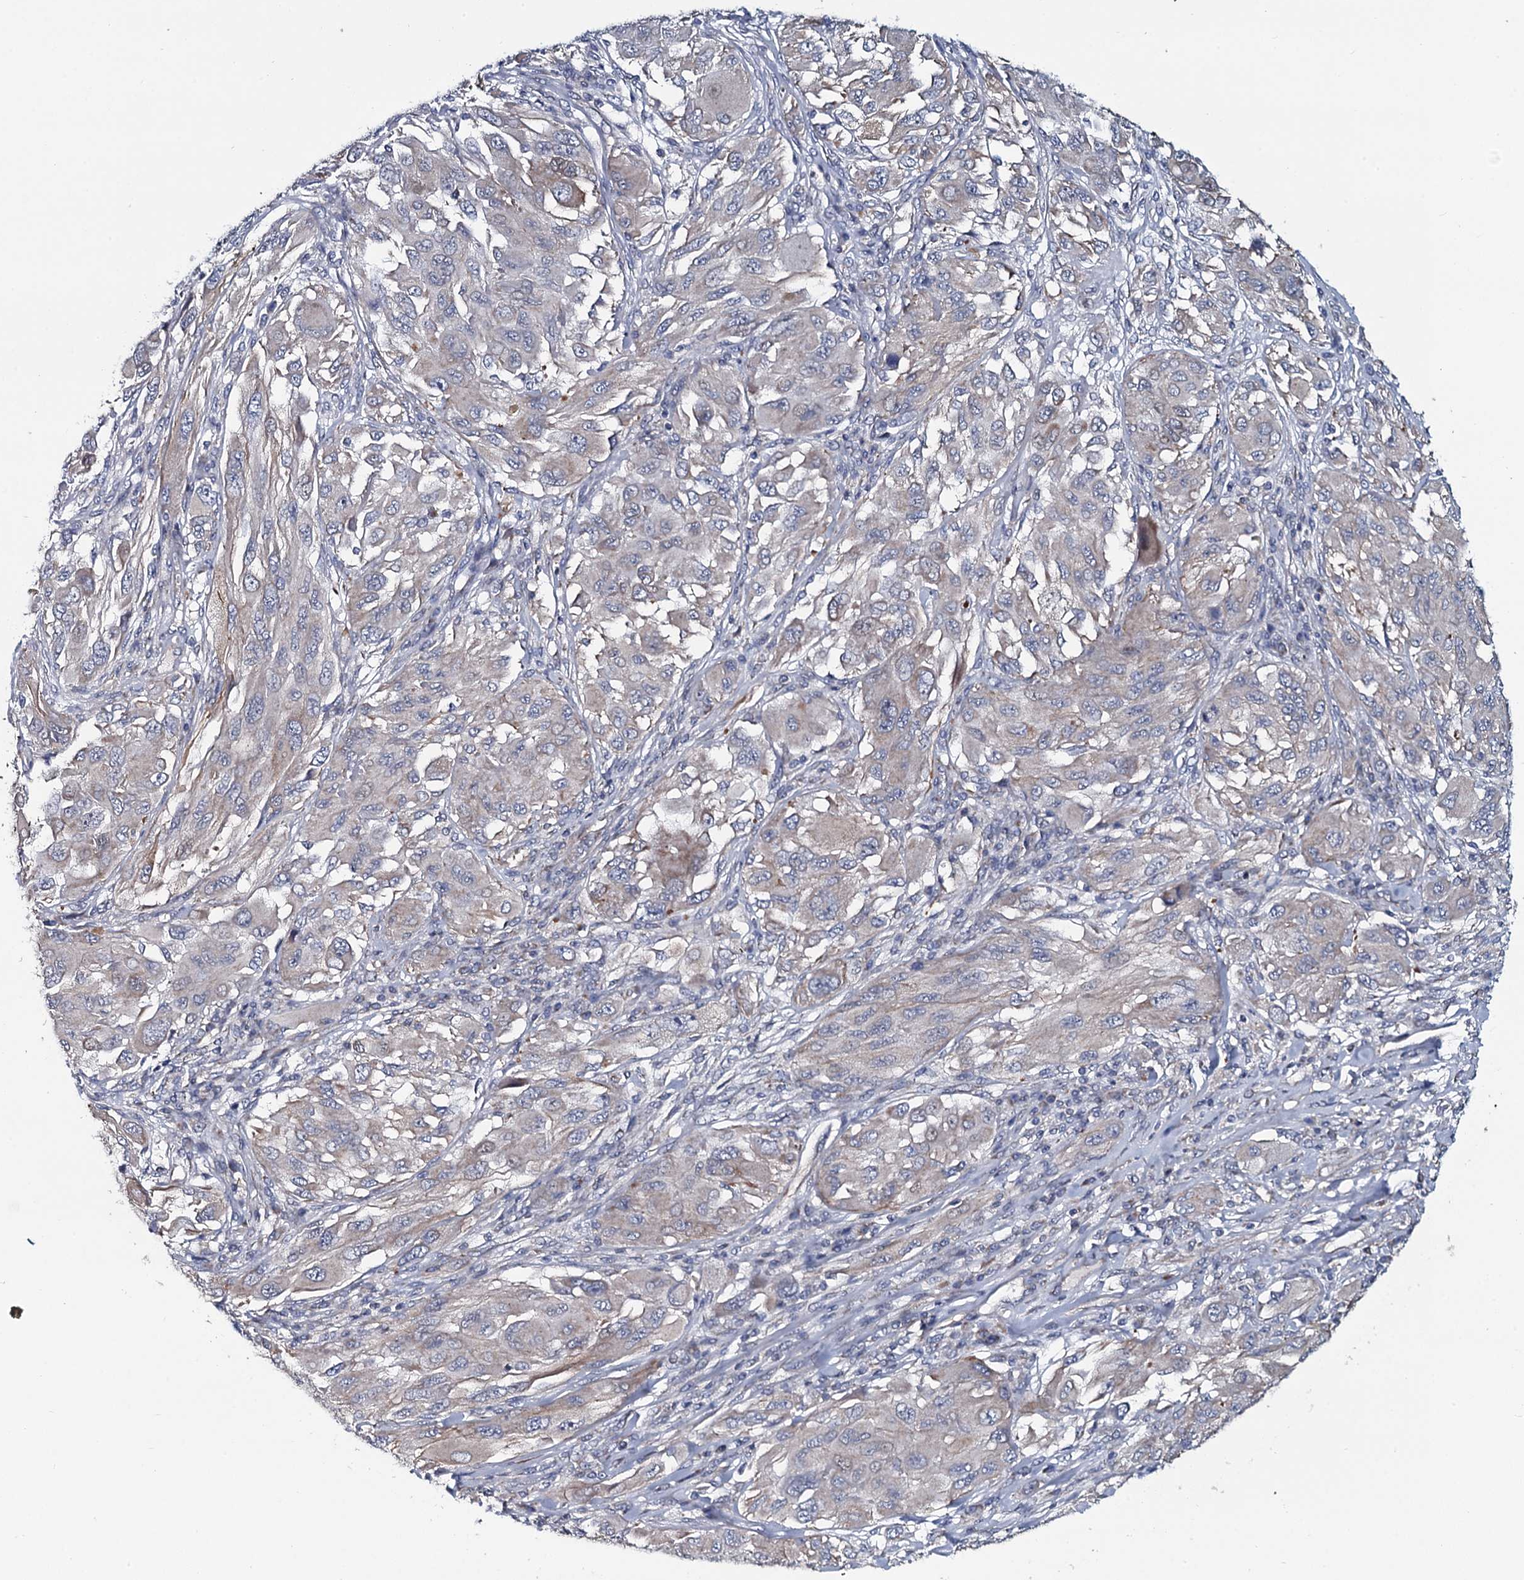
{"staining": {"intensity": "negative", "quantity": "none", "location": "none"}, "tissue": "melanoma", "cell_type": "Tumor cells", "image_type": "cancer", "snomed": [{"axis": "morphology", "description": "Malignant melanoma, NOS"}, {"axis": "topography", "description": "Skin"}], "caption": "A histopathology image of human melanoma is negative for staining in tumor cells. (Stains: DAB IHC with hematoxylin counter stain, Microscopy: brightfield microscopy at high magnification).", "gene": "KCTD4", "patient": {"sex": "female", "age": 91}}